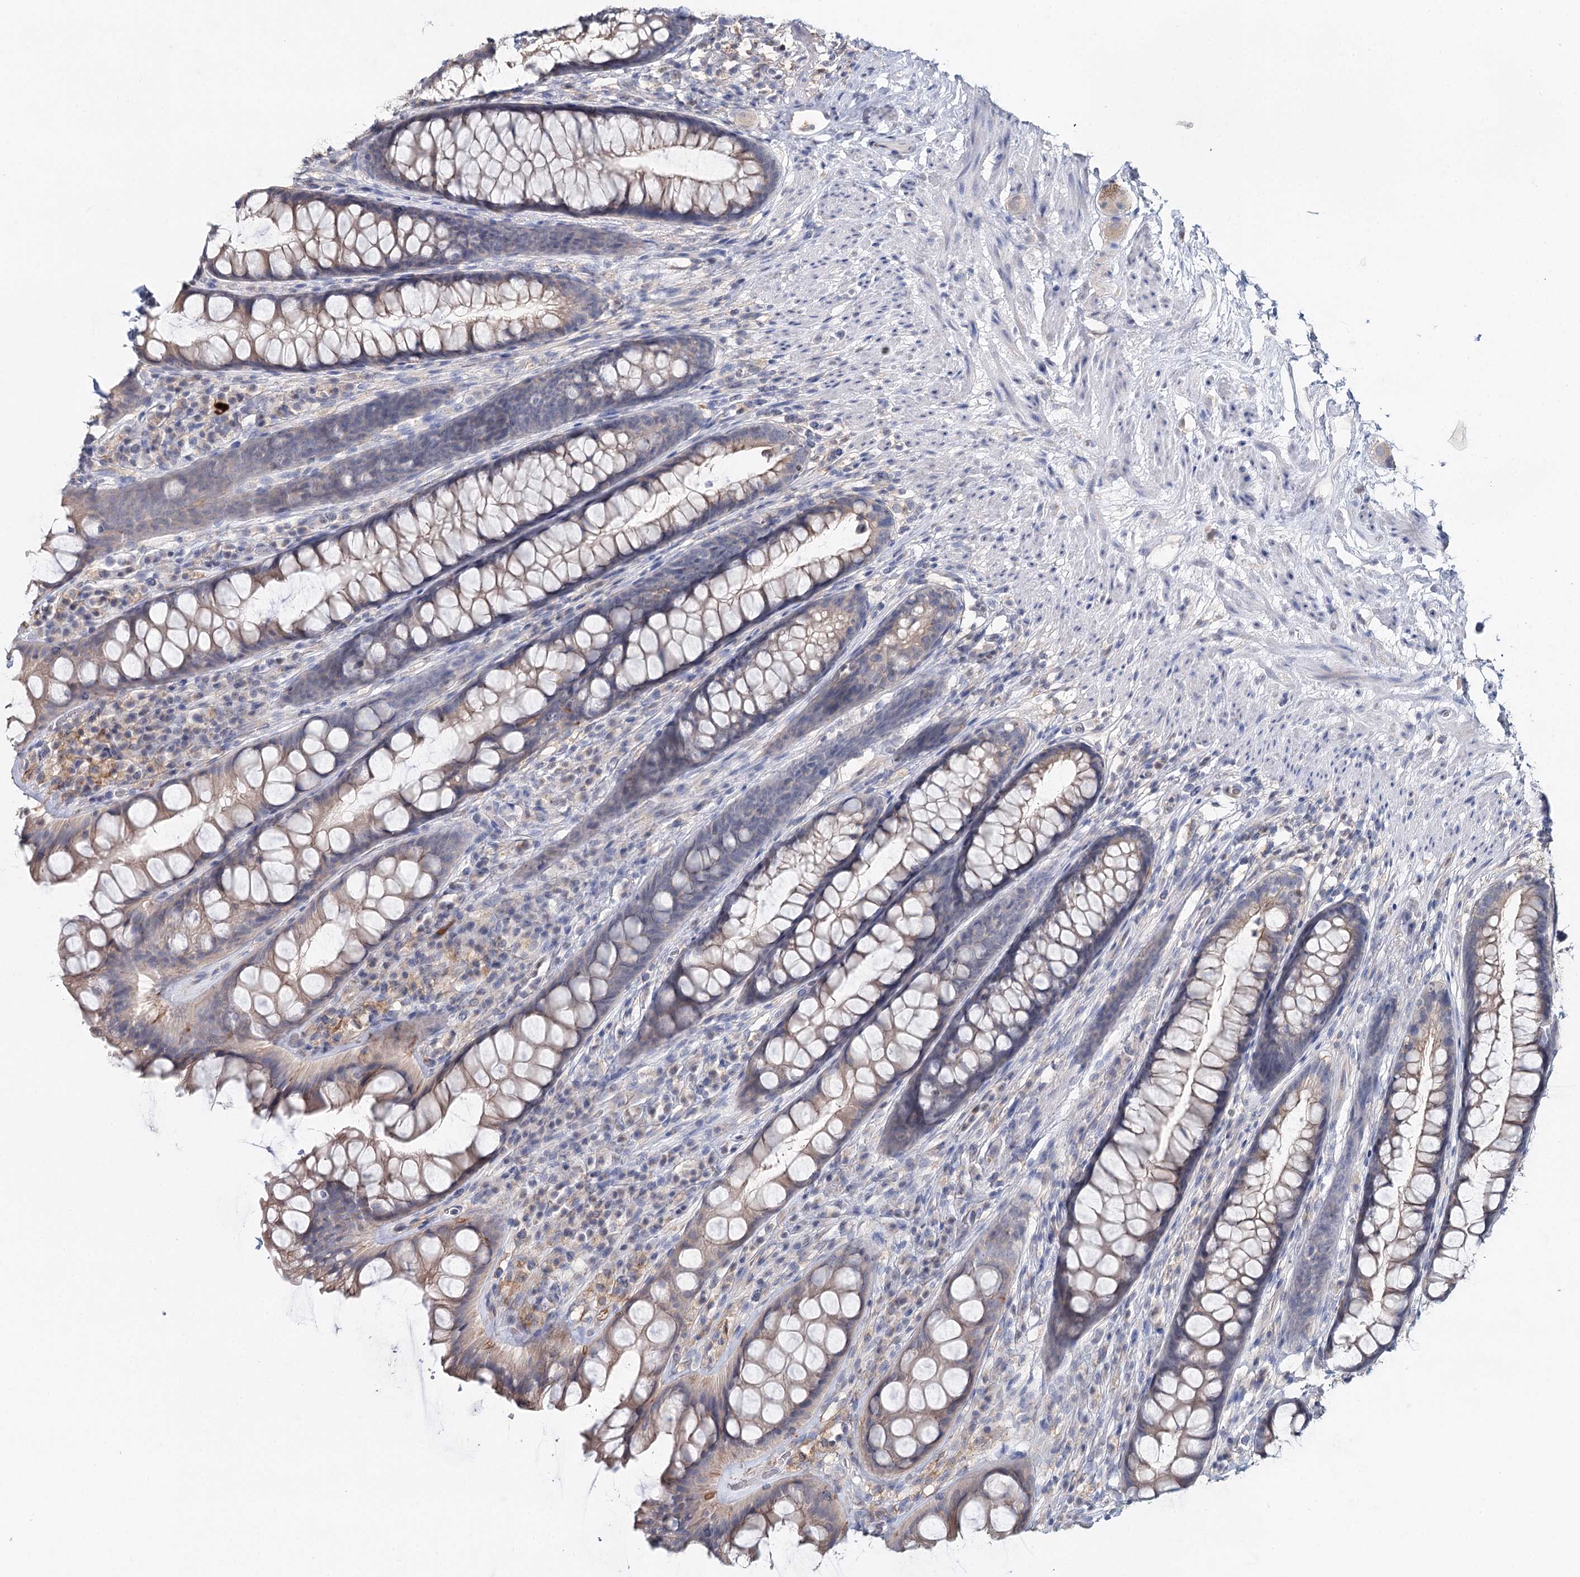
{"staining": {"intensity": "weak", "quantity": "<25%", "location": "cytoplasmic/membranous"}, "tissue": "rectum", "cell_type": "Glandular cells", "image_type": "normal", "snomed": [{"axis": "morphology", "description": "Normal tissue, NOS"}, {"axis": "topography", "description": "Rectum"}], "caption": "The histopathology image demonstrates no staining of glandular cells in benign rectum. The staining is performed using DAB brown chromogen with nuclei counter-stained in using hematoxylin.", "gene": "DAPK1", "patient": {"sex": "male", "age": 74}}